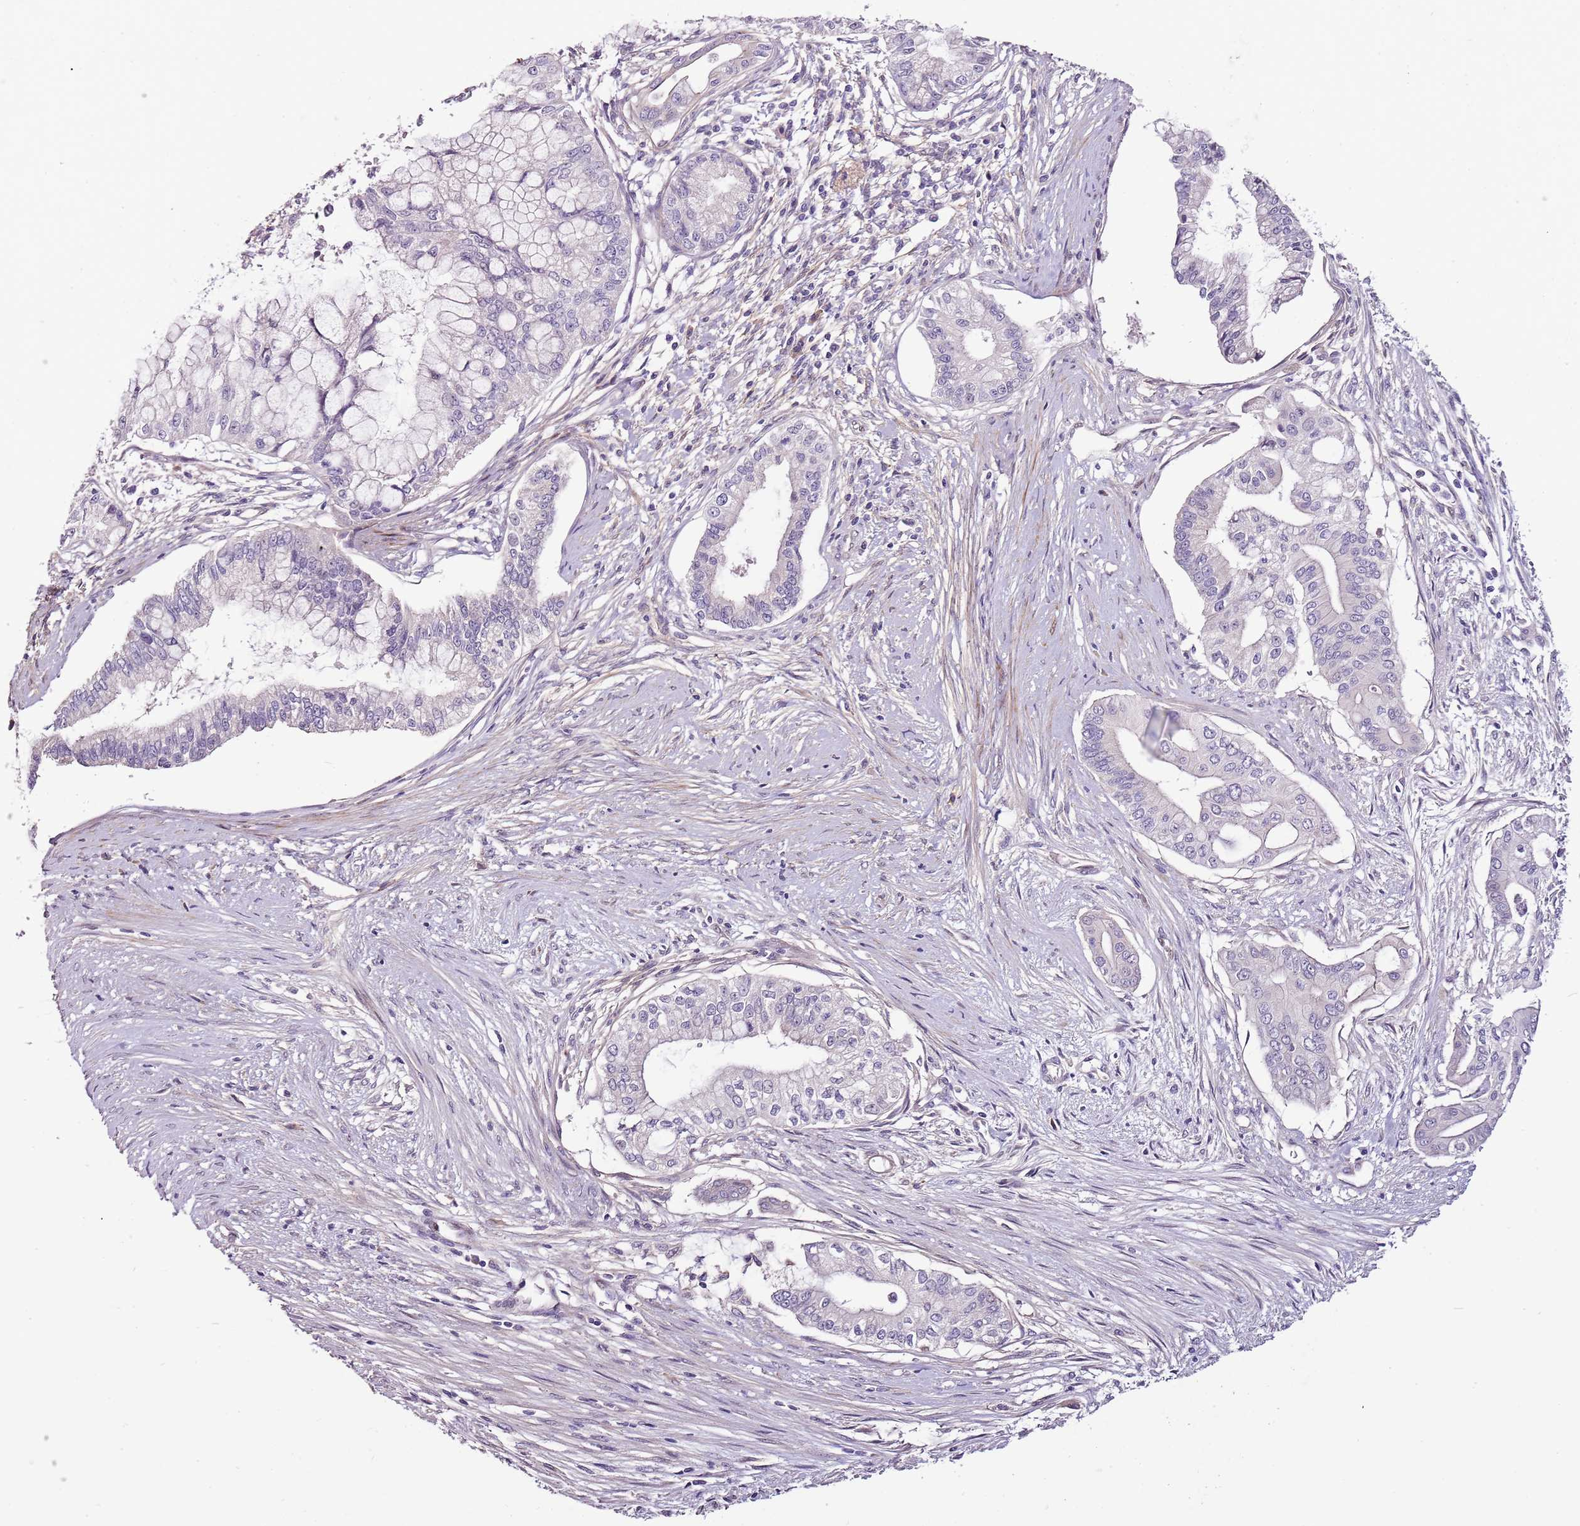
{"staining": {"intensity": "negative", "quantity": "none", "location": "none"}, "tissue": "pancreatic cancer", "cell_type": "Tumor cells", "image_type": "cancer", "snomed": [{"axis": "morphology", "description": "Adenocarcinoma, NOS"}, {"axis": "topography", "description": "Pancreas"}], "caption": "A high-resolution image shows IHC staining of pancreatic adenocarcinoma, which reveals no significant positivity in tumor cells. Nuclei are stained in blue.", "gene": "NKX2-3", "patient": {"sex": "male", "age": 46}}